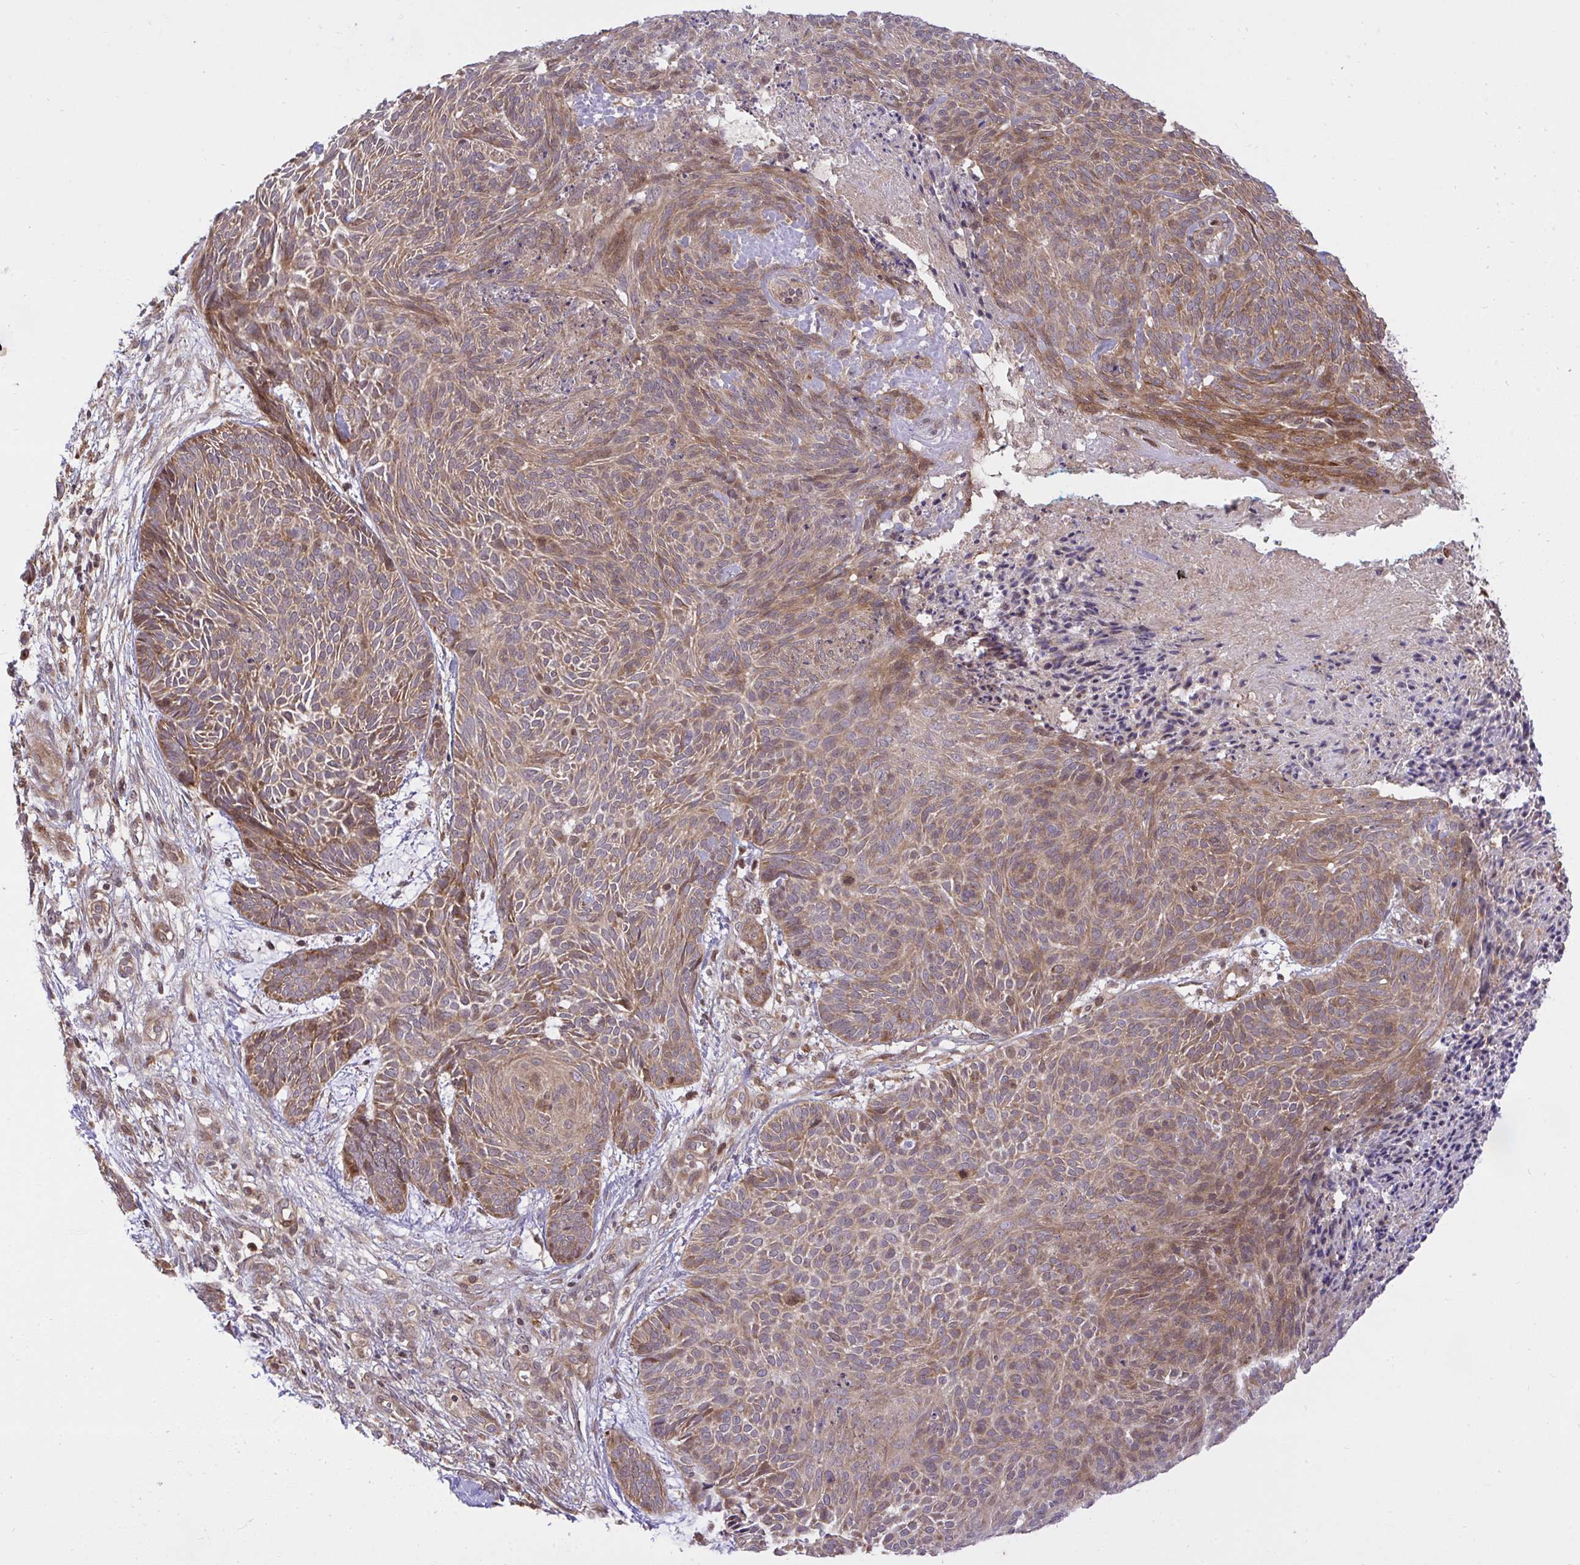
{"staining": {"intensity": "moderate", "quantity": ">75%", "location": "cytoplasmic/membranous"}, "tissue": "skin cancer", "cell_type": "Tumor cells", "image_type": "cancer", "snomed": [{"axis": "morphology", "description": "Basal cell carcinoma"}, {"axis": "topography", "description": "Skin"}, {"axis": "topography", "description": "Skin of trunk"}], "caption": "Brown immunohistochemical staining in skin basal cell carcinoma reveals moderate cytoplasmic/membranous staining in approximately >75% of tumor cells.", "gene": "ERI1", "patient": {"sex": "male", "age": 74}}